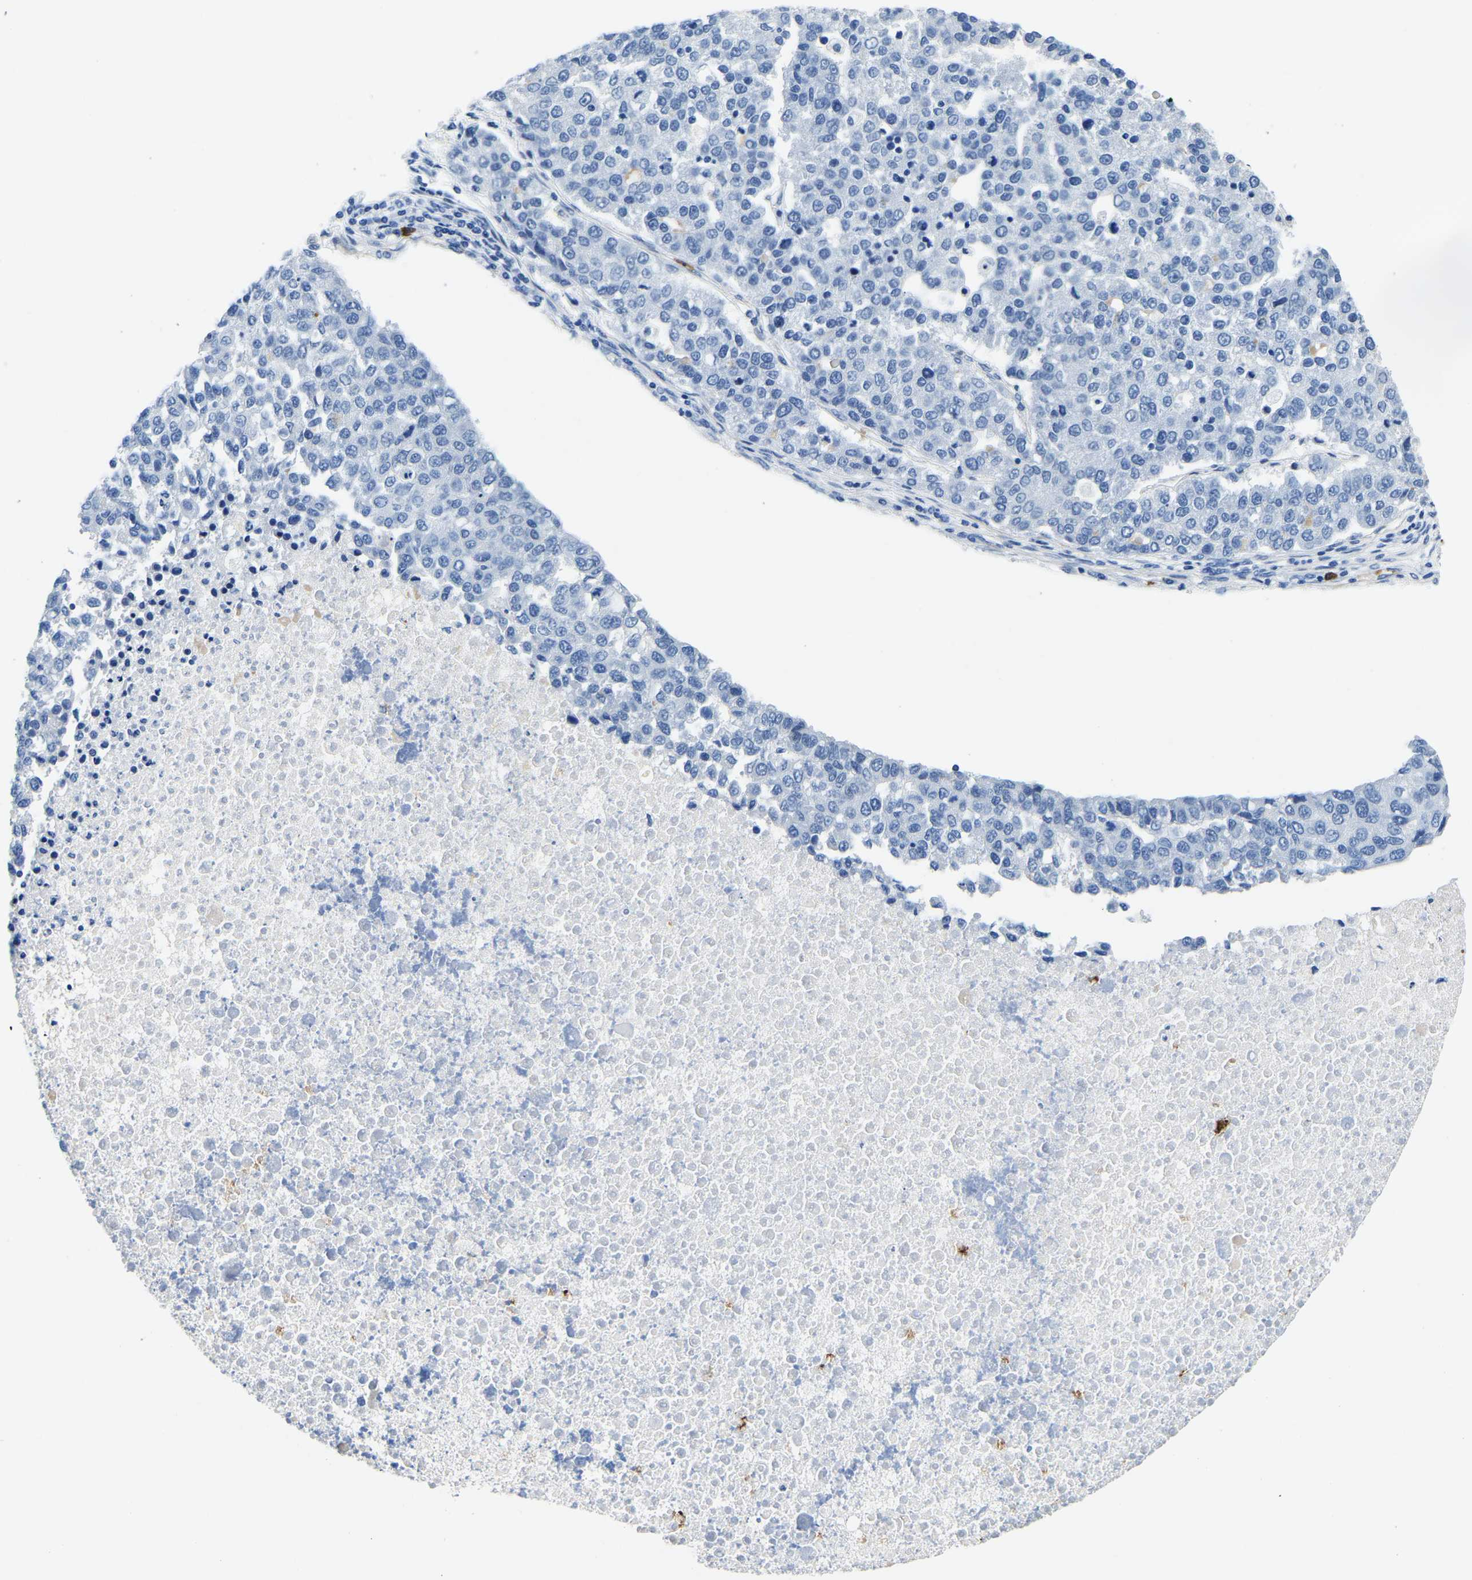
{"staining": {"intensity": "negative", "quantity": "none", "location": "none"}, "tissue": "pancreatic cancer", "cell_type": "Tumor cells", "image_type": "cancer", "snomed": [{"axis": "morphology", "description": "Adenocarcinoma, NOS"}, {"axis": "topography", "description": "Pancreas"}], "caption": "The photomicrograph demonstrates no staining of tumor cells in pancreatic cancer.", "gene": "MS4A3", "patient": {"sex": "female", "age": 61}}